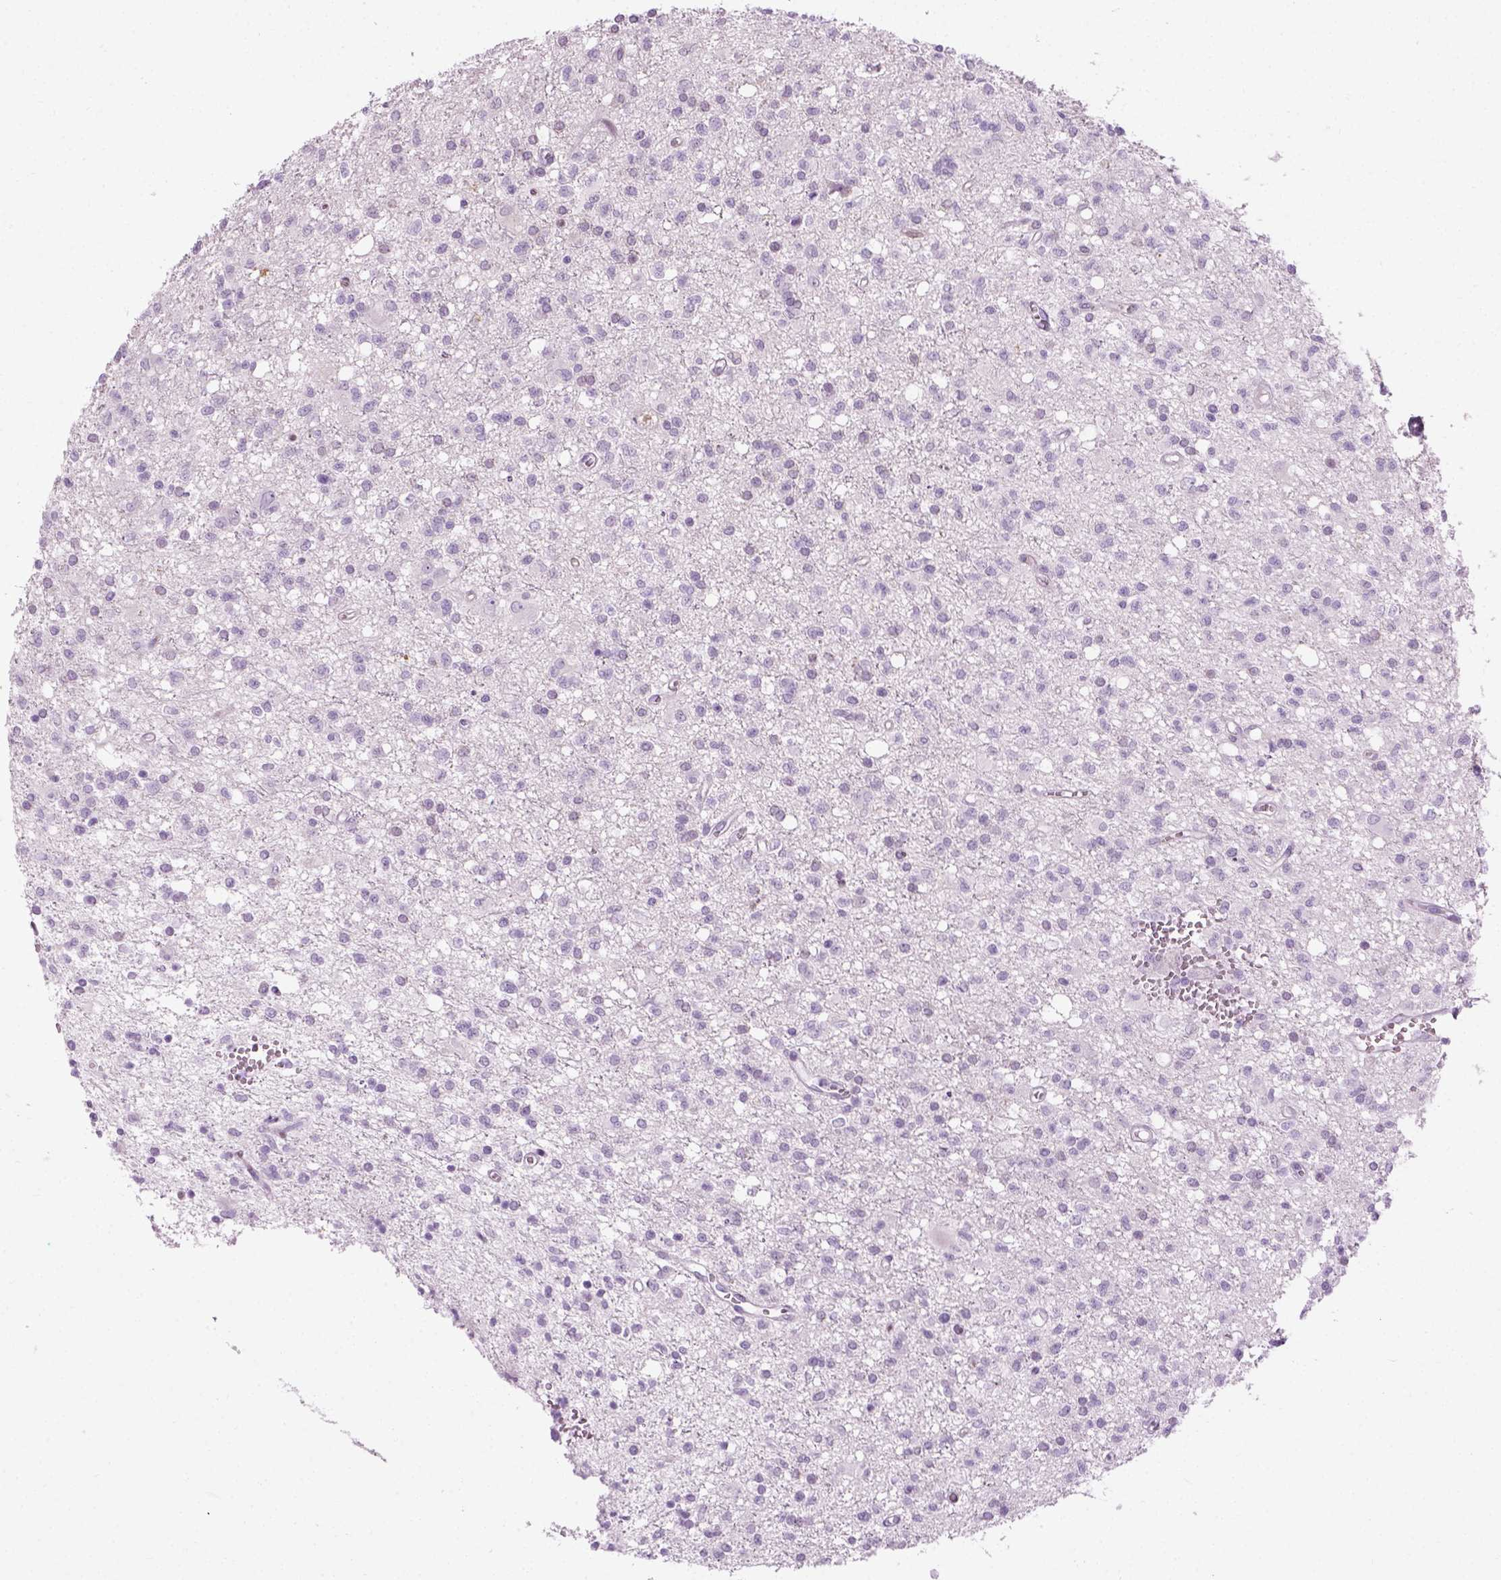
{"staining": {"intensity": "negative", "quantity": "none", "location": "none"}, "tissue": "glioma", "cell_type": "Tumor cells", "image_type": "cancer", "snomed": [{"axis": "morphology", "description": "Glioma, malignant, Low grade"}, {"axis": "topography", "description": "Brain"}], "caption": "Immunohistochemical staining of malignant glioma (low-grade) demonstrates no significant expression in tumor cells. (Immunohistochemistry, brightfield microscopy, high magnification).", "gene": "CIBAR2", "patient": {"sex": "male", "age": 64}}